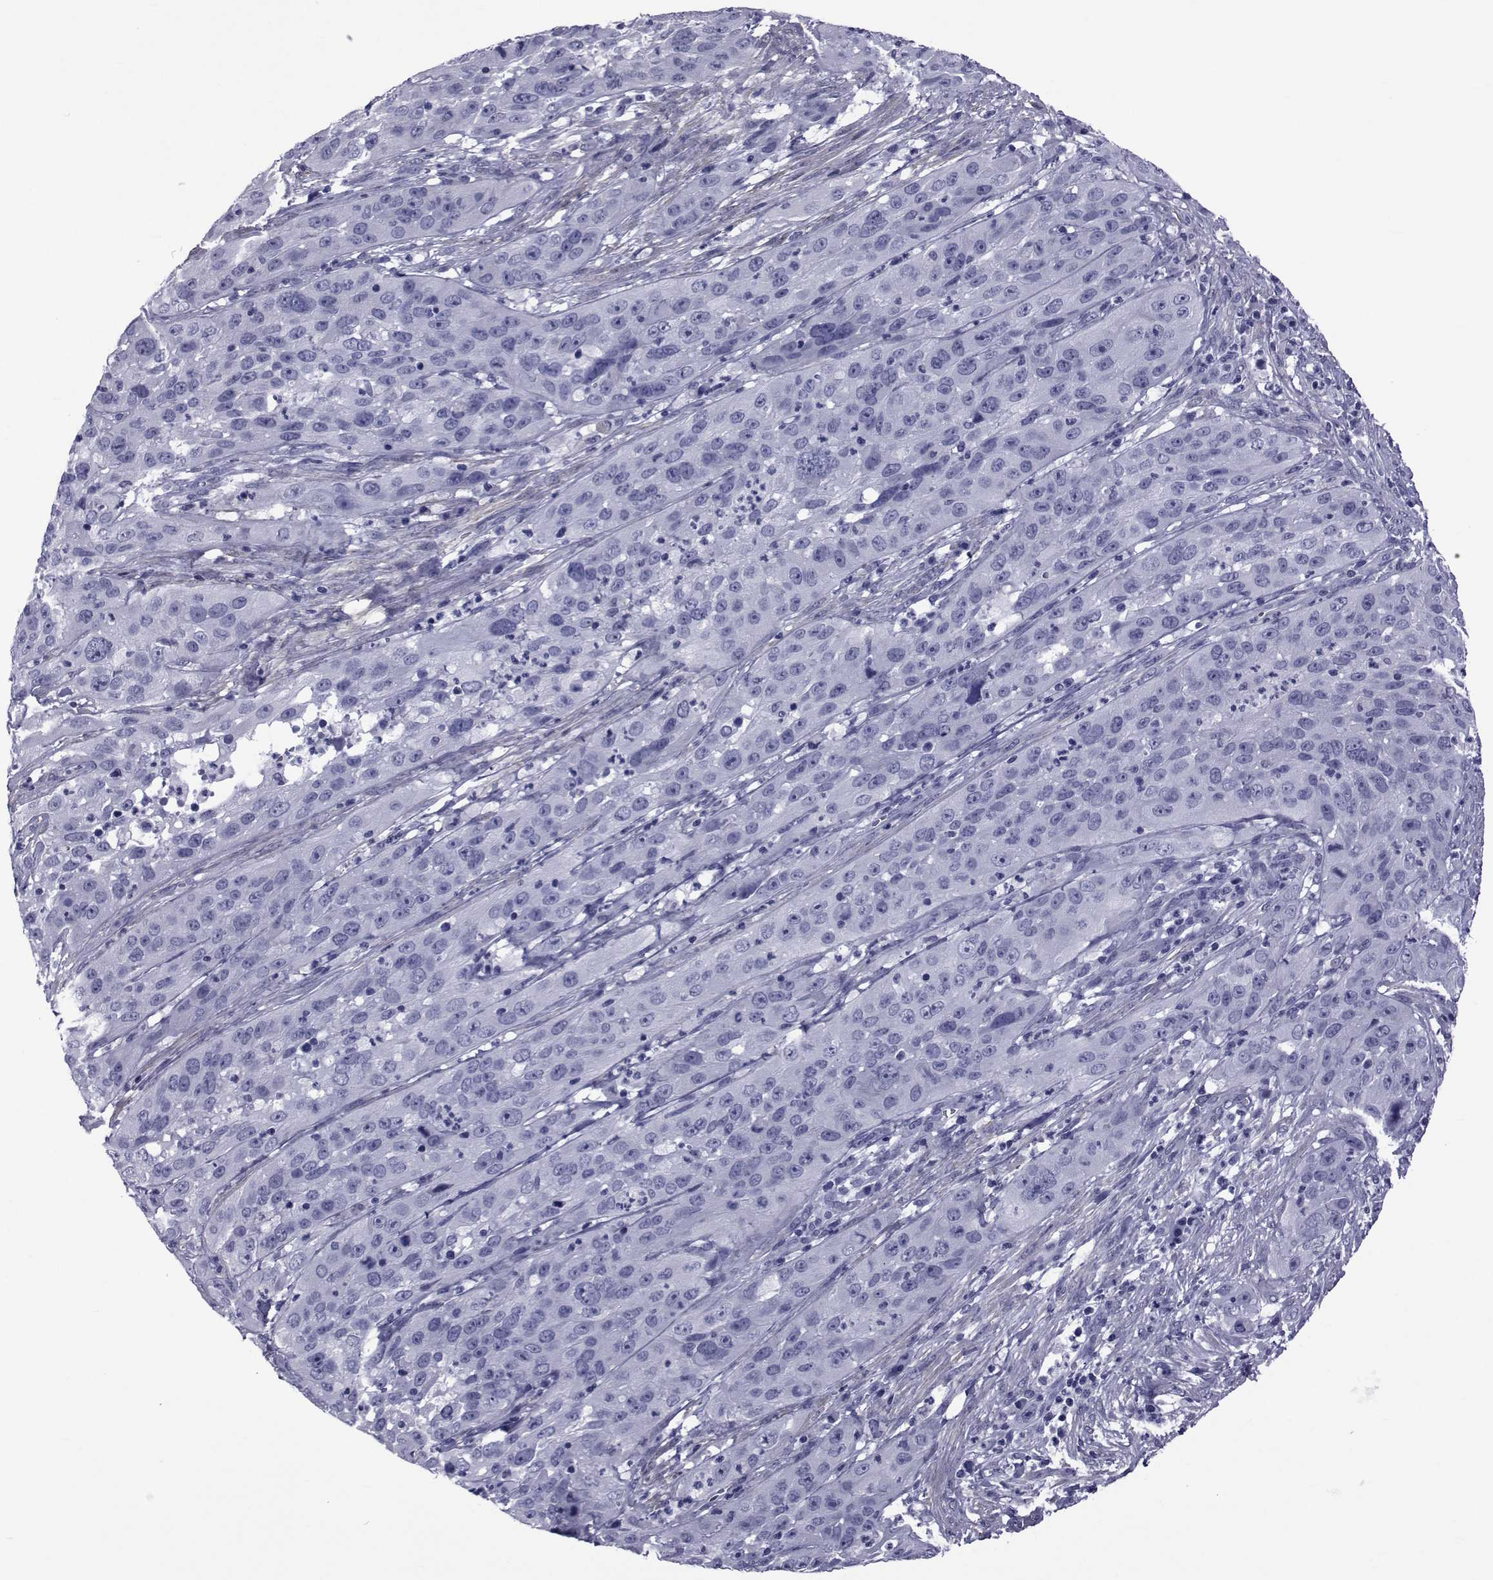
{"staining": {"intensity": "negative", "quantity": "none", "location": "none"}, "tissue": "cervical cancer", "cell_type": "Tumor cells", "image_type": "cancer", "snomed": [{"axis": "morphology", "description": "Squamous cell carcinoma, NOS"}, {"axis": "topography", "description": "Cervix"}], "caption": "The immunohistochemistry histopathology image has no significant staining in tumor cells of cervical cancer tissue.", "gene": "GKAP1", "patient": {"sex": "female", "age": 32}}